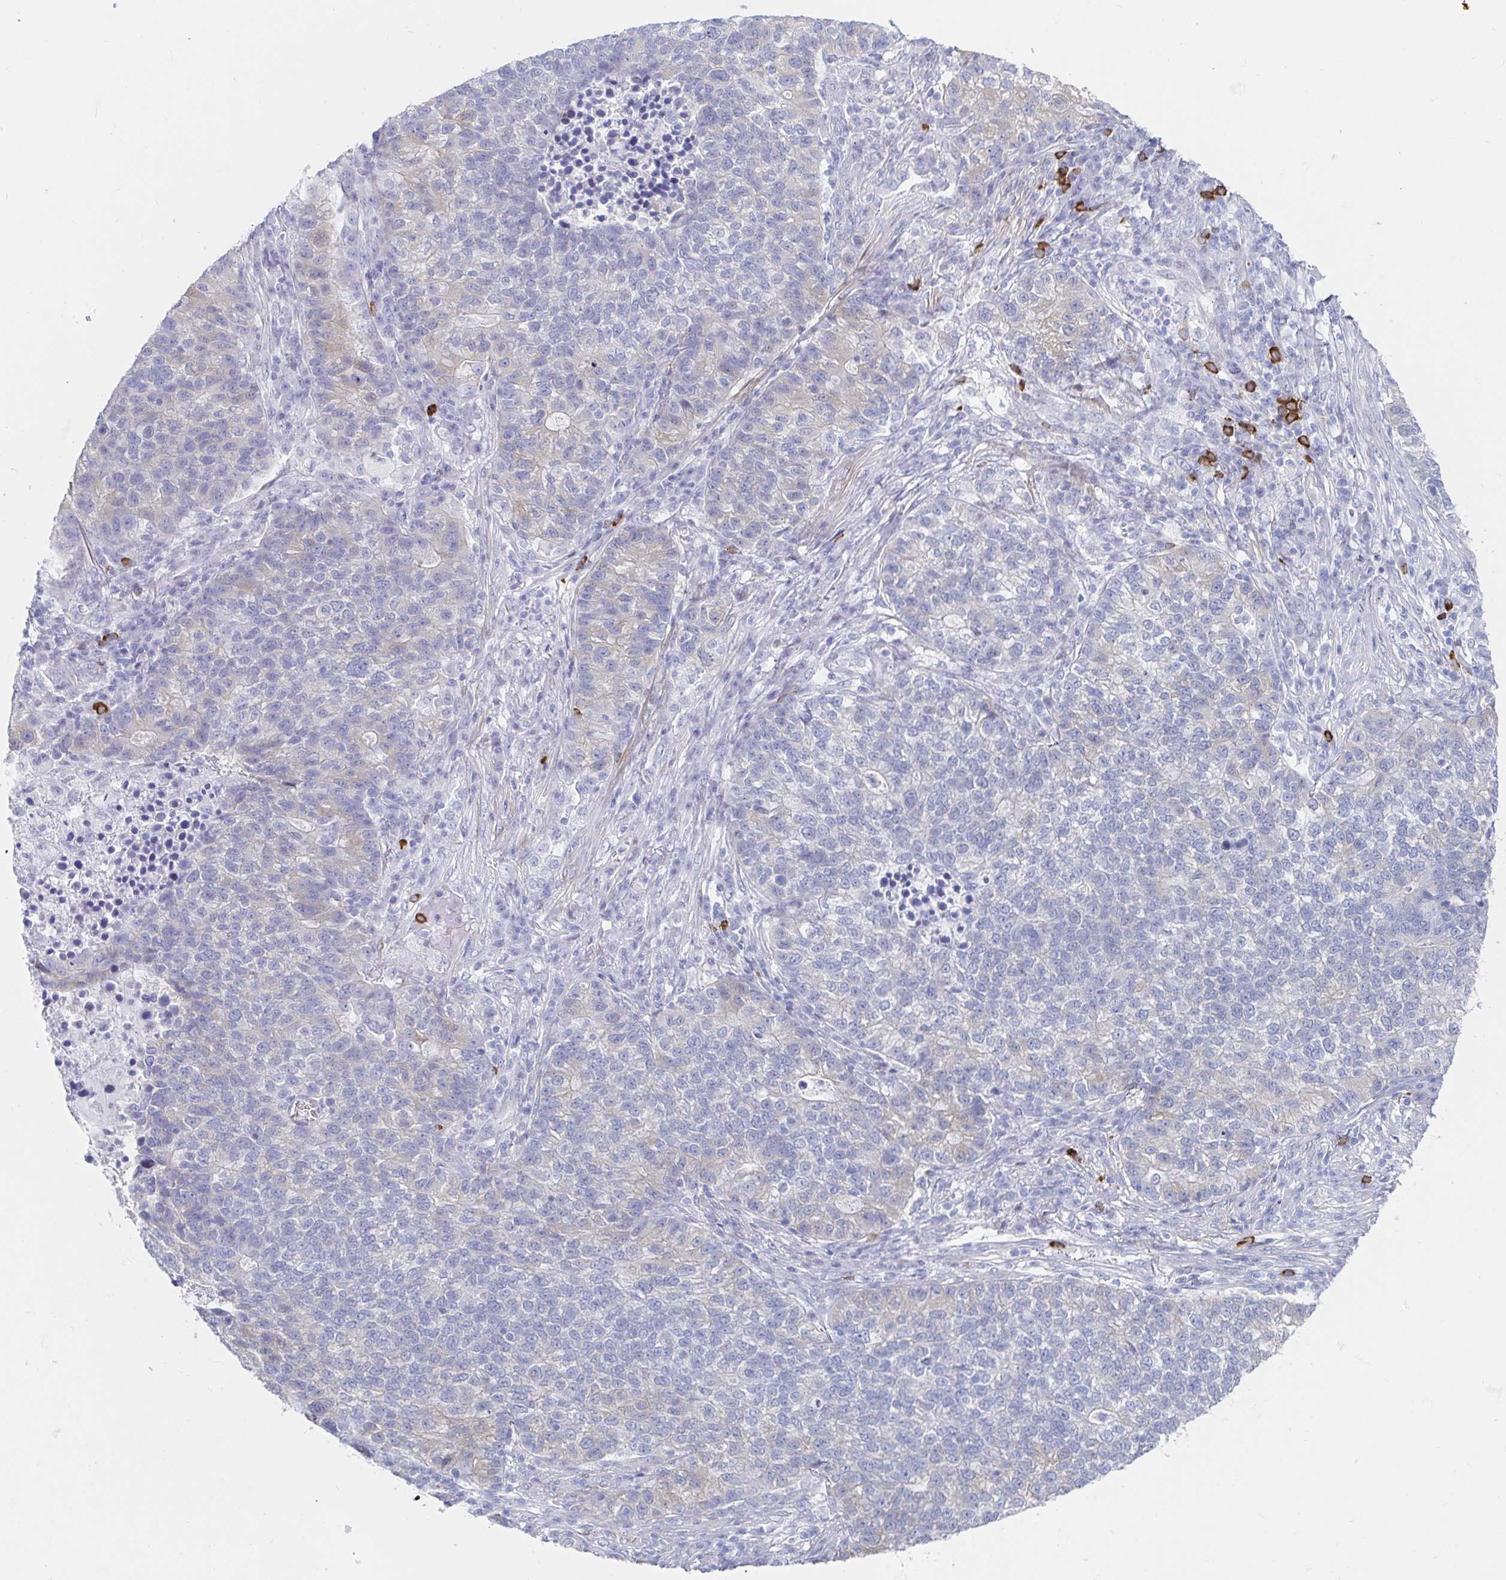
{"staining": {"intensity": "negative", "quantity": "none", "location": "none"}, "tissue": "lung cancer", "cell_type": "Tumor cells", "image_type": "cancer", "snomed": [{"axis": "morphology", "description": "Adenocarcinoma, NOS"}, {"axis": "topography", "description": "Lung"}], "caption": "This is an immunohistochemistry (IHC) histopathology image of human lung adenocarcinoma. There is no positivity in tumor cells.", "gene": "PACSIN1", "patient": {"sex": "male", "age": 57}}